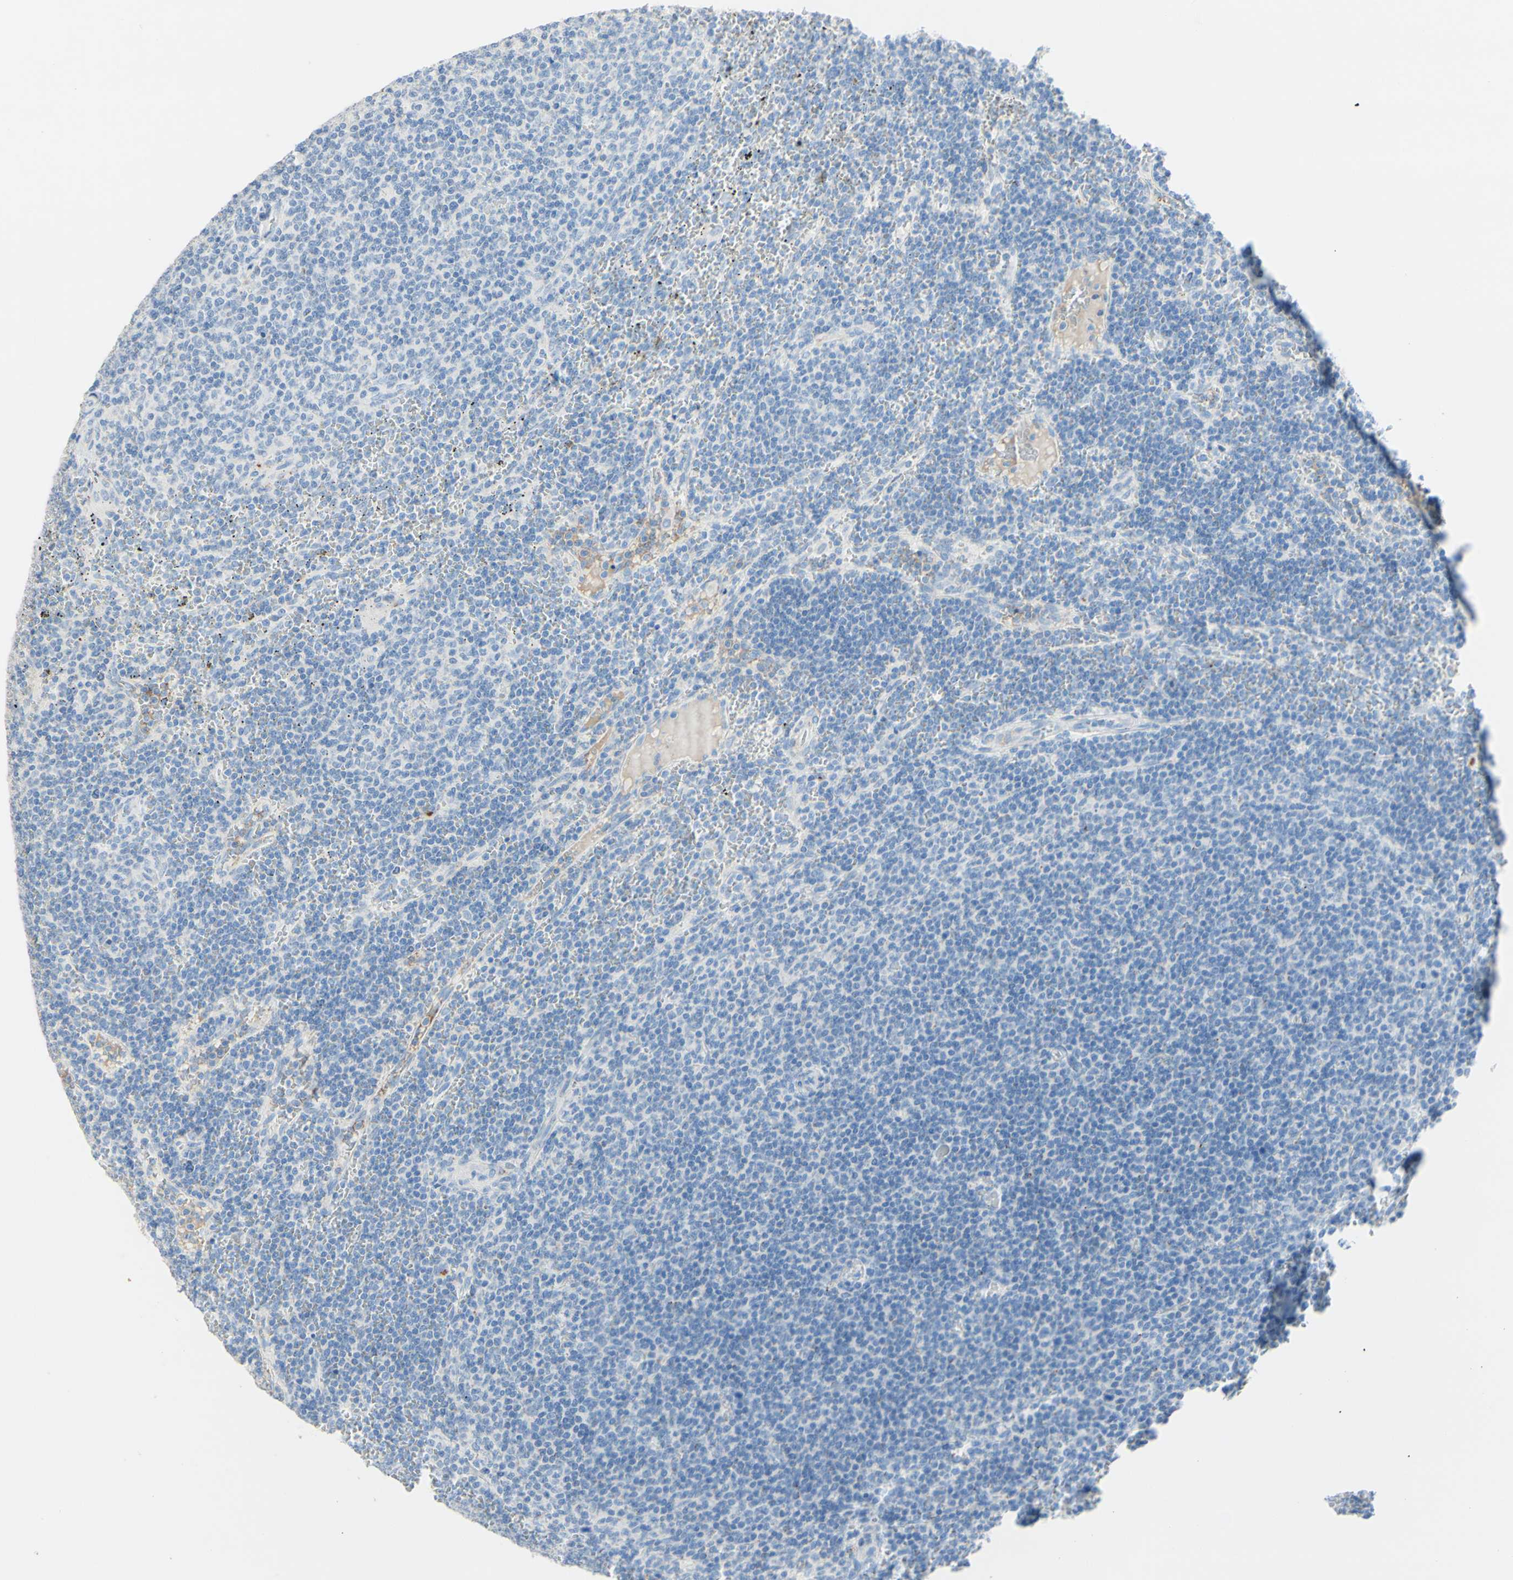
{"staining": {"intensity": "negative", "quantity": "none", "location": "none"}, "tissue": "lymphoma", "cell_type": "Tumor cells", "image_type": "cancer", "snomed": [{"axis": "morphology", "description": "Malignant lymphoma, non-Hodgkin's type, Low grade"}, {"axis": "topography", "description": "Spleen"}], "caption": "This is a photomicrograph of immunohistochemistry (IHC) staining of lymphoma, which shows no expression in tumor cells. (IHC, brightfield microscopy, high magnification).", "gene": "DSC2", "patient": {"sex": "female", "age": 50}}